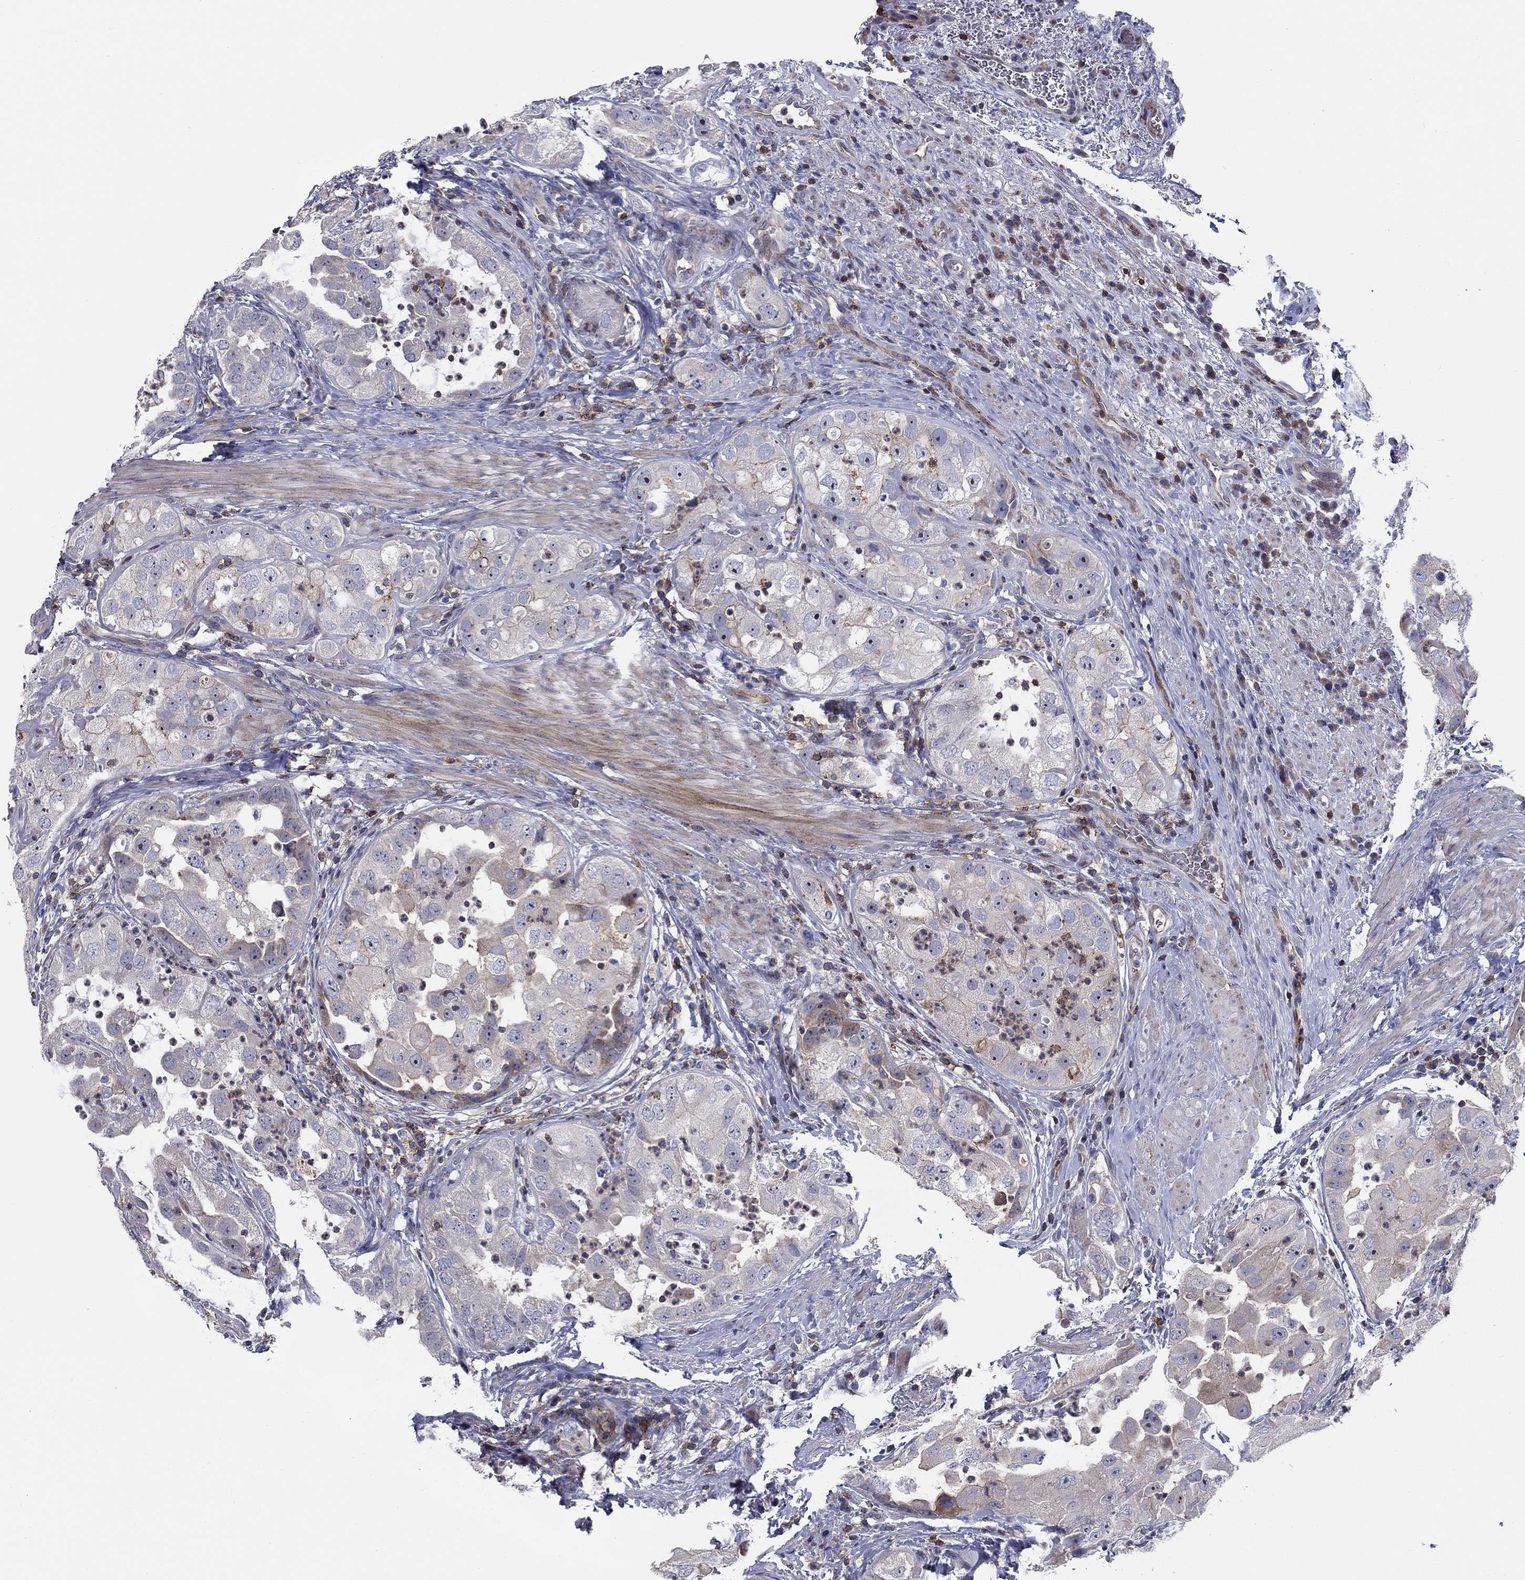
{"staining": {"intensity": "moderate", "quantity": "<25%", "location": "cytoplasmic/membranous"}, "tissue": "urothelial cancer", "cell_type": "Tumor cells", "image_type": "cancer", "snomed": [{"axis": "morphology", "description": "Urothelial carcinoma, High grade"}, {"axis": "topography", "description": "Urinary bladder"}], "caption": "Protein staining exhibits moderate cytoplasmic/membranous positivity in about <25% of tumor cells in urothelial cancer.", "gene": "SIT1", "patient": {"sex": "female", "age": 41}}